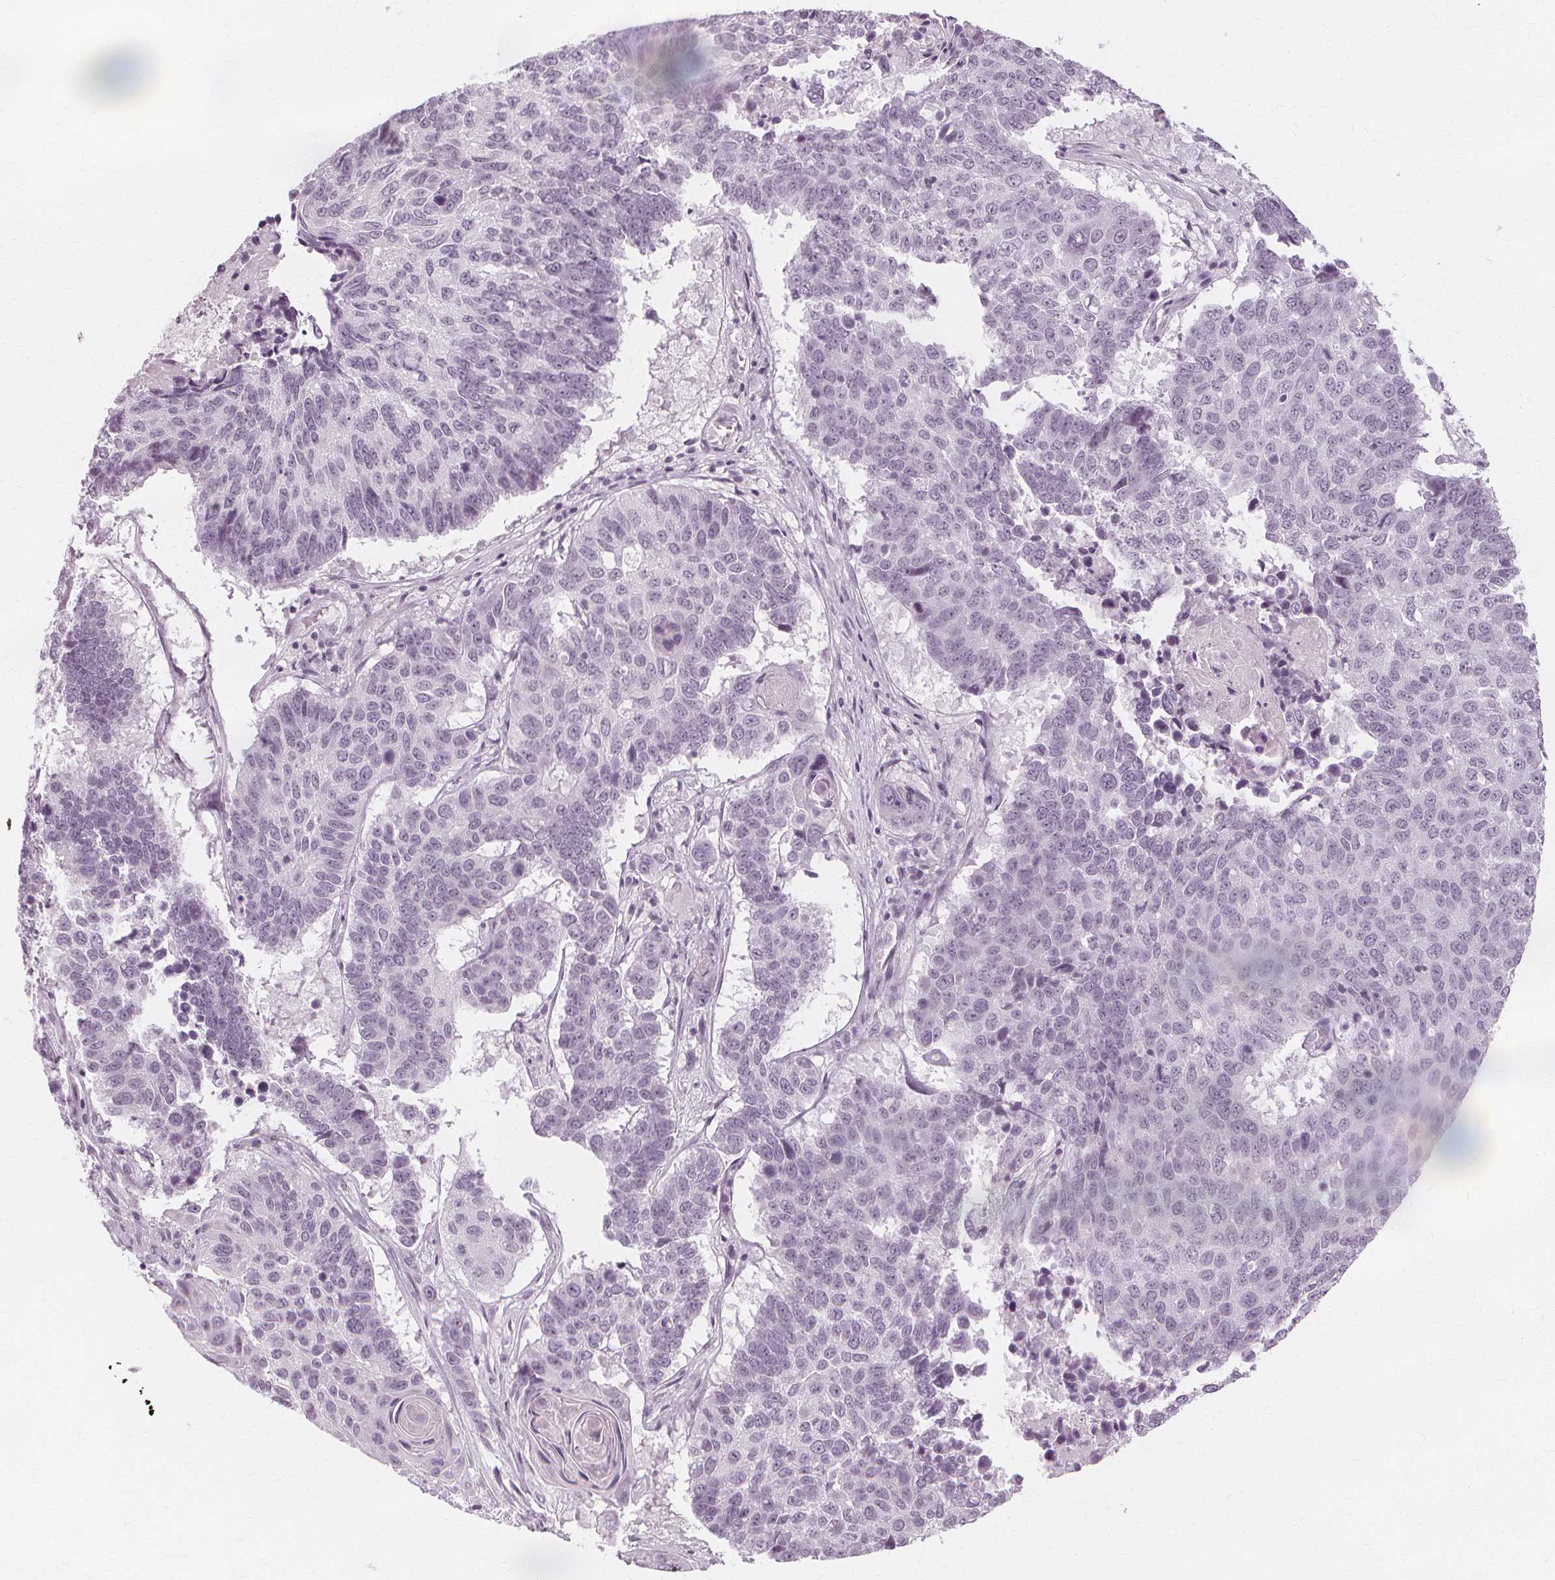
{"staining": {"intensity": "negative", "quantity": "none", "location": "none"}, "tissue": "lung cancer", "cell_type": "Tumor cells", "image_type": "cancer", "snomed": [{"axis": "morphology", "description": "Squamous cell carcinoma, NOS"}, {"axis": "topography", "description": "Lung"}], "caption": "The micrograph reveals no significant positivity in tumor cells of lung cancer. The staining was performed using DAB to visualize the protein expression in brown, while the nuclei were stained in blue with hematoxylin (Magnification: 20x).", "gene": "NXPE1", "patient": {"sex": "male", "age": 73}}